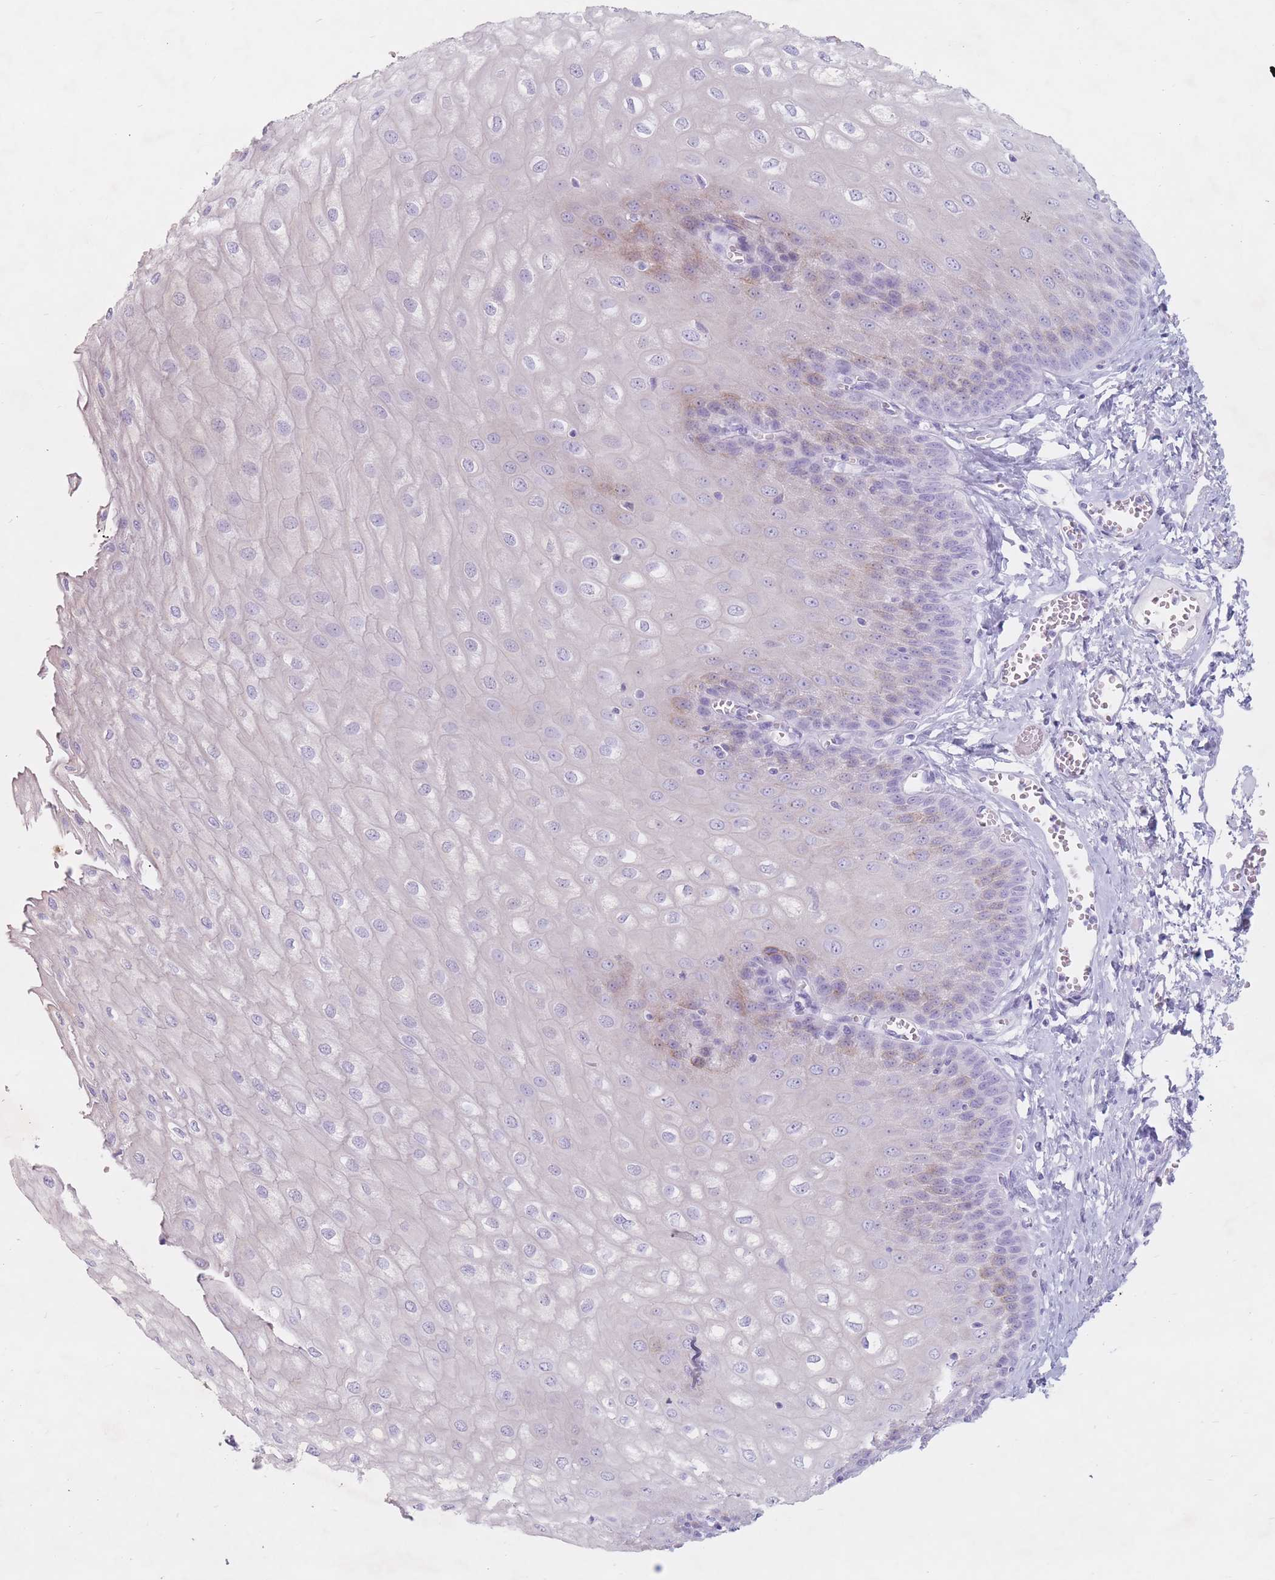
{"staining": {"intensity": "moderate", "quantity": "<25%", "location": "cytoplasmic/membranous"}, "tissue": "esophagus", "cell_type": "Squamous epithelial cells", "image_type": "normal", "snomed": [{"axis": "morphology", "description": "Normal tissue, NOS"}, {"axis": "topography", "description": "Esophagus"}], "caption": "Esophagus stained with IHC demonstrates moderate cytoplasmic/membranous expression in about <25% of squamous epithelial cells.", "gene": "ST3GAL5", "patient": {"sex": "male", "age": 60}}